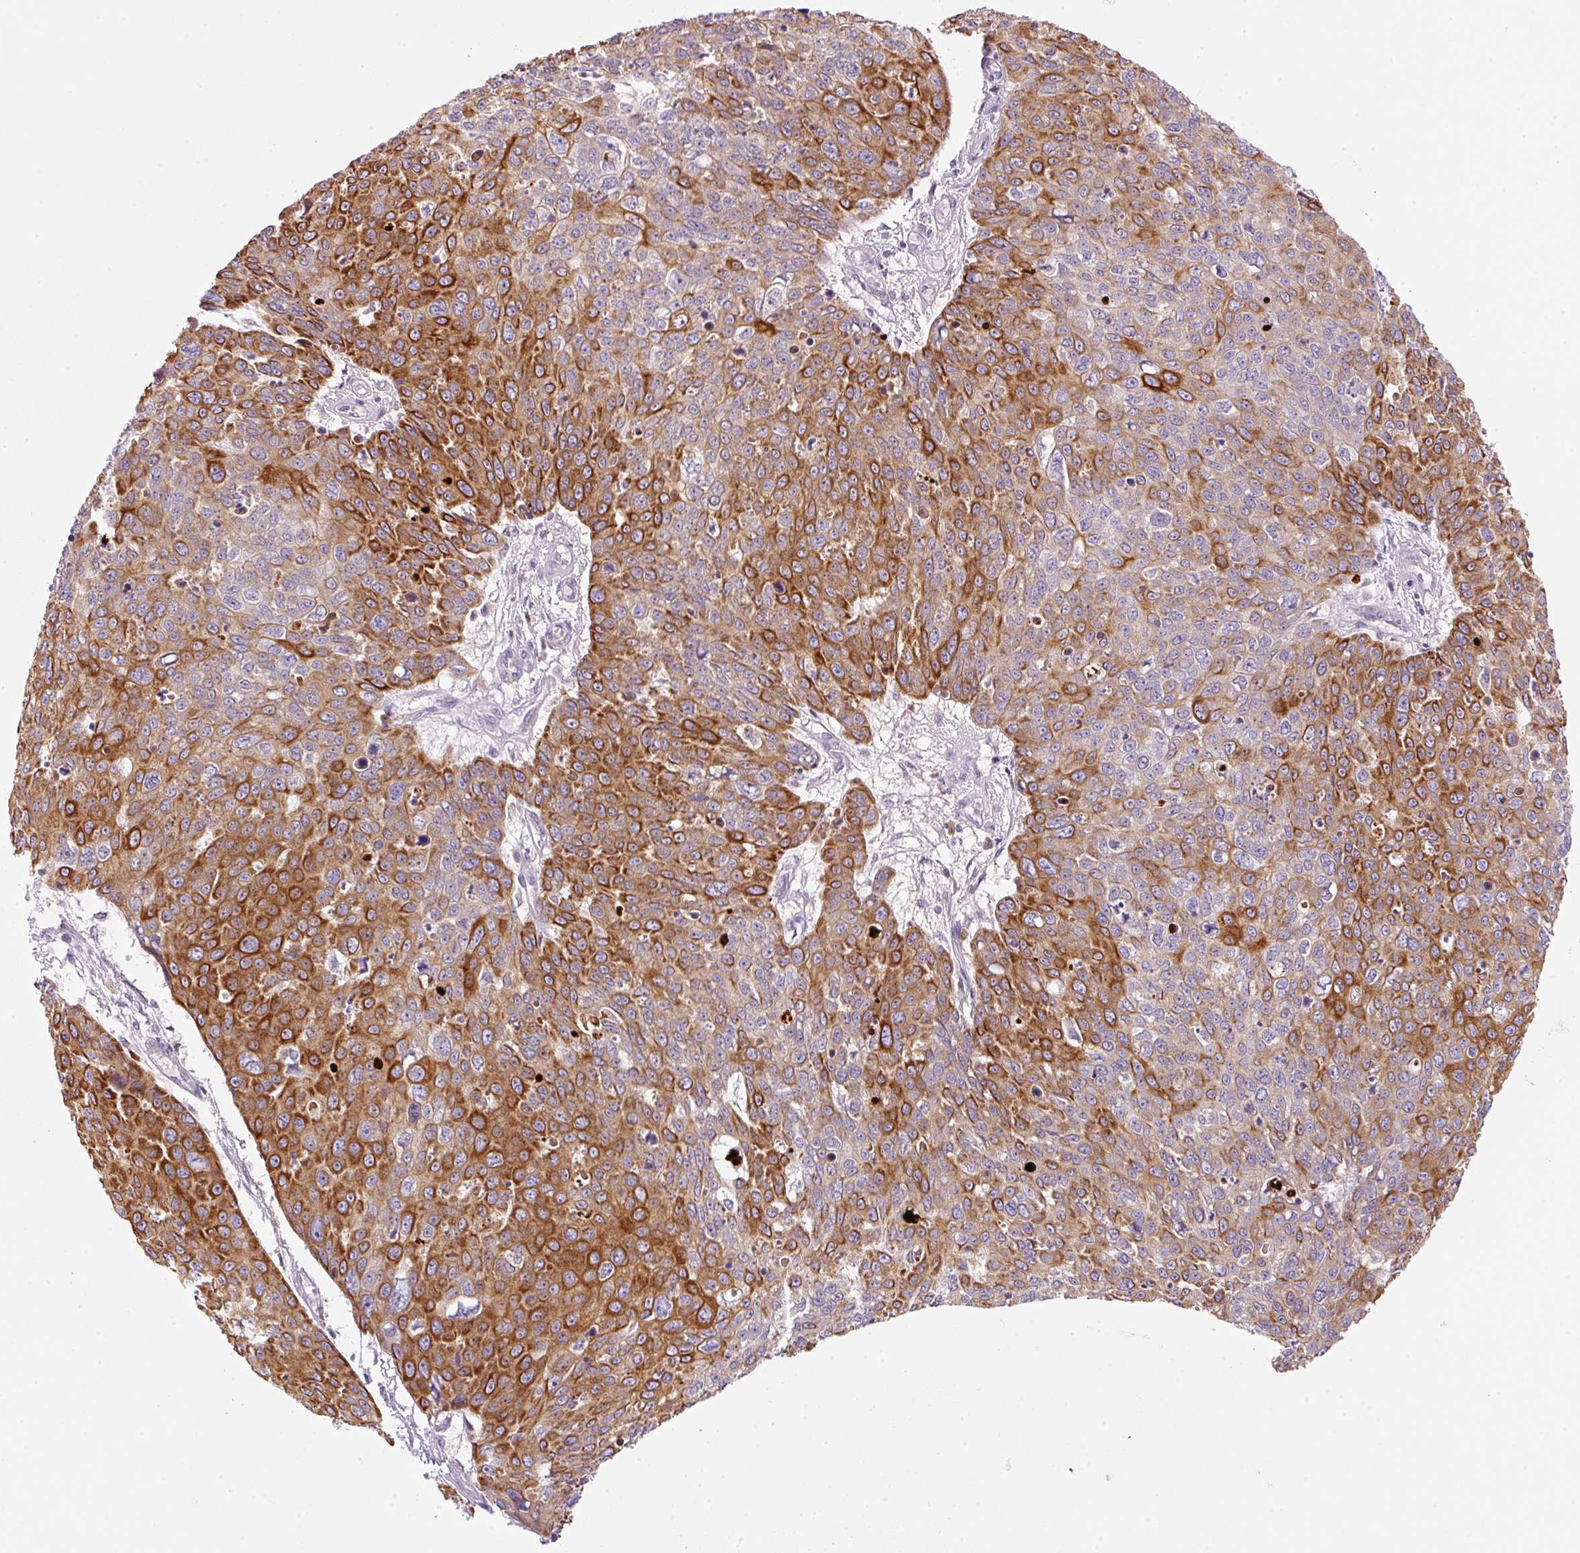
{"staining": {"intensity": "strong", "quantity": "25%-75%", "location": "cytoplasmic/membranous"}, "tissue": "skin cancer", "cell_type": "Tumor cells", "image_type": "cancer", "snomed": [{"axis": "morphology", "description": "Squamous cell carcinoma, NOS"}, {"axis": "topography", "description": "Skin"}], "caption": "This micrograph demonstrates IHC staining of squamous cell carcinoma (skin), with high strong cytoplasmic/membranous positivity in approximately 25%-75% of tumor cells.", "gene": "SRC", "patient": {"sex": "male", "age": 71}}